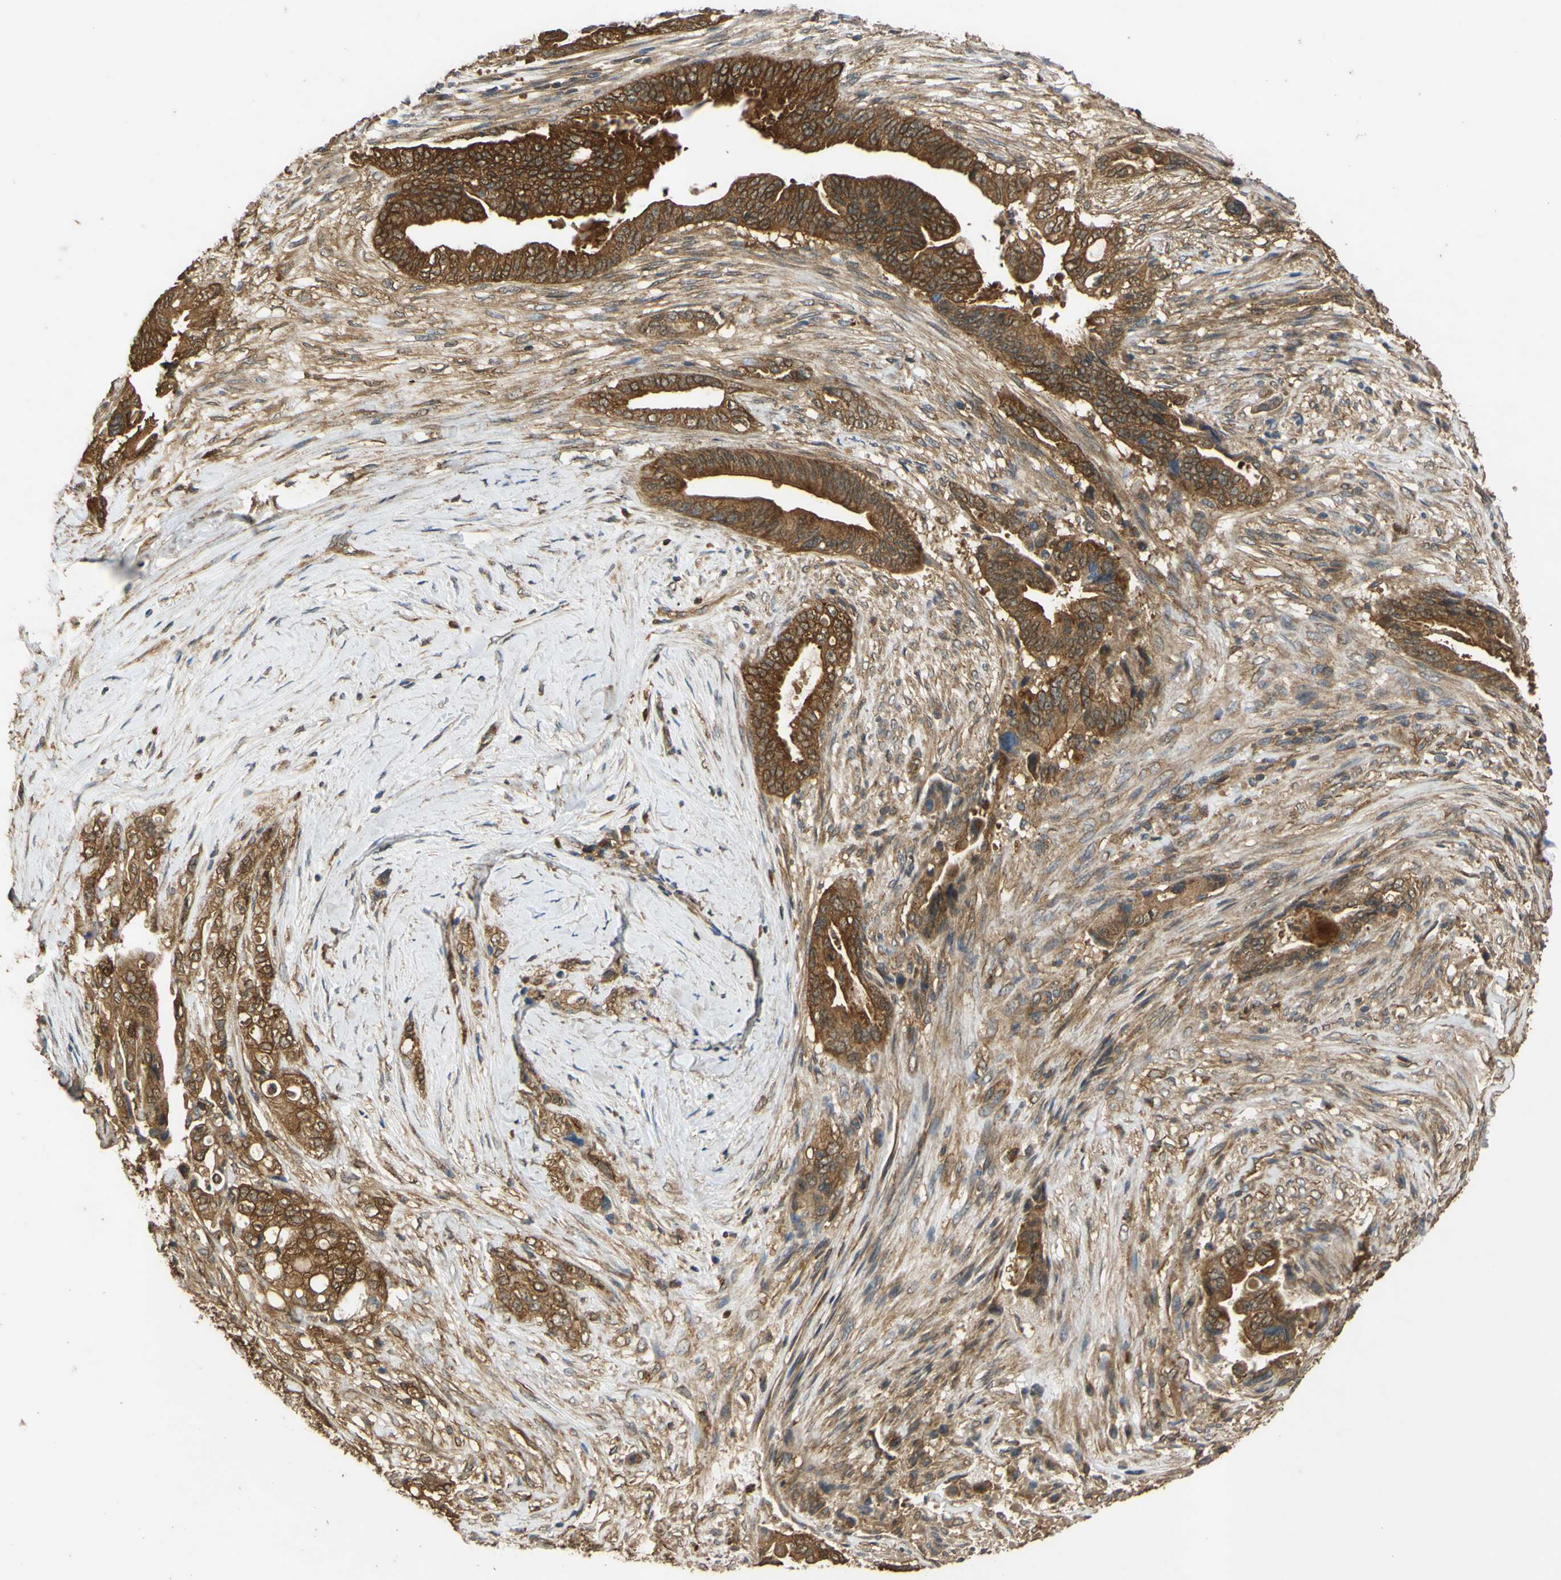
{"staining": {"intensity": "strong", "quantity": ">75%", "location": "cytoplasmic/membranous"}, "tissue": "pancreatic cancer", "cell_type": "Tumor cells", "image_type": "cancer", "snomed": [{"axis": "morphology", "description": "Adenocarcinoma, NOS"}, {"axis": "topography", "description": "Pancreas"}], "caption": "Human adenocarcinoma (pancreatic) stained with a protein marker displays strong staining in tumor cells.", "gene": "CTTN", "patient": {"sex": "male", "age": 70}}